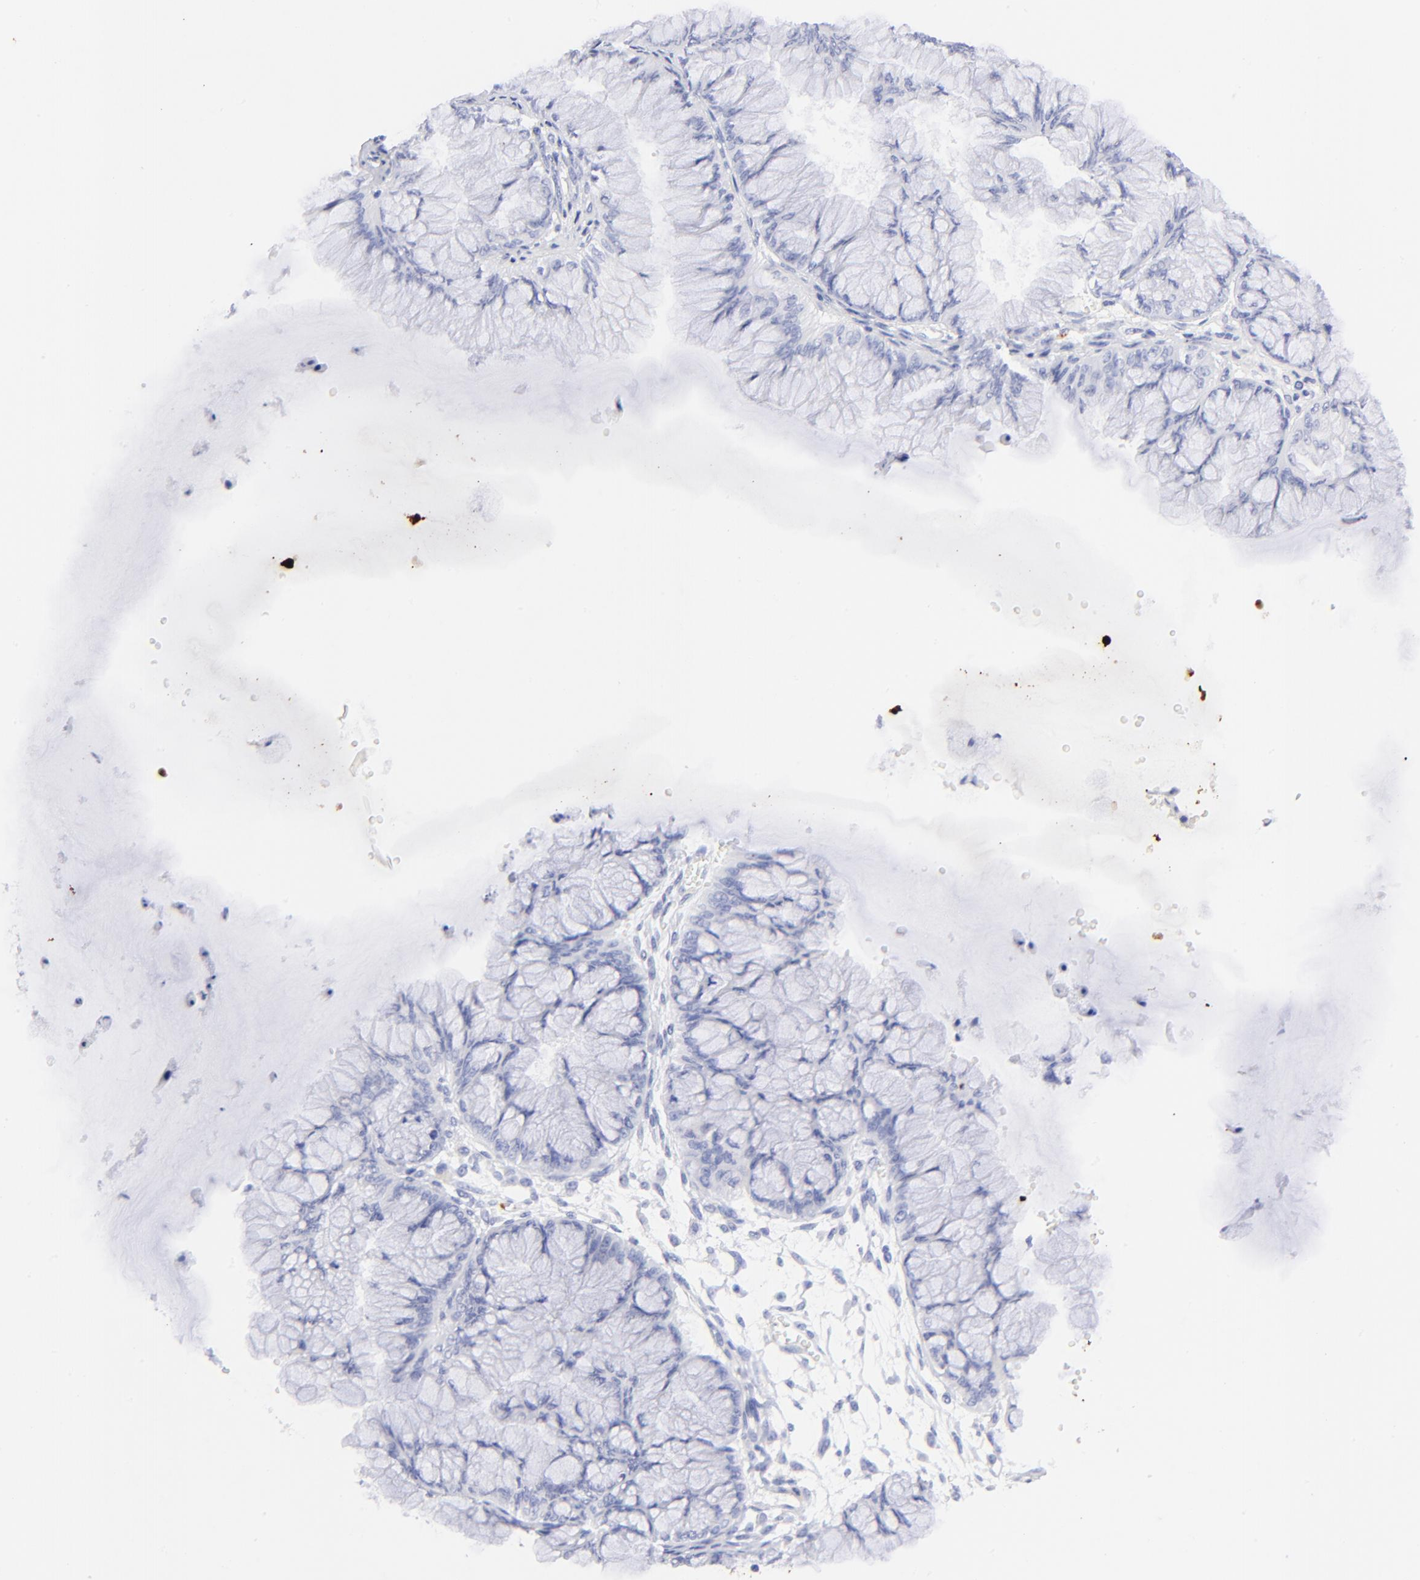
{"staining": {"intensity": "negative", "quantity": "none", "location": "none"}, "tissue": "ovarian cancer", "cell_type": "Tumor cells", "image_type": "cancer", "snomed": [{"axis": "morphology", "description": "Cystadenocarcinoma, mucinous, NOS"}, {"axis": "topography", "description": "Ovary"}], "caption": "Immunohistochemistry (IHC) of human ovarian cancer demonstrates no staining in tumor cells.", "gene": "S100A12", "patient": {"sex": "female", "age": 63}}